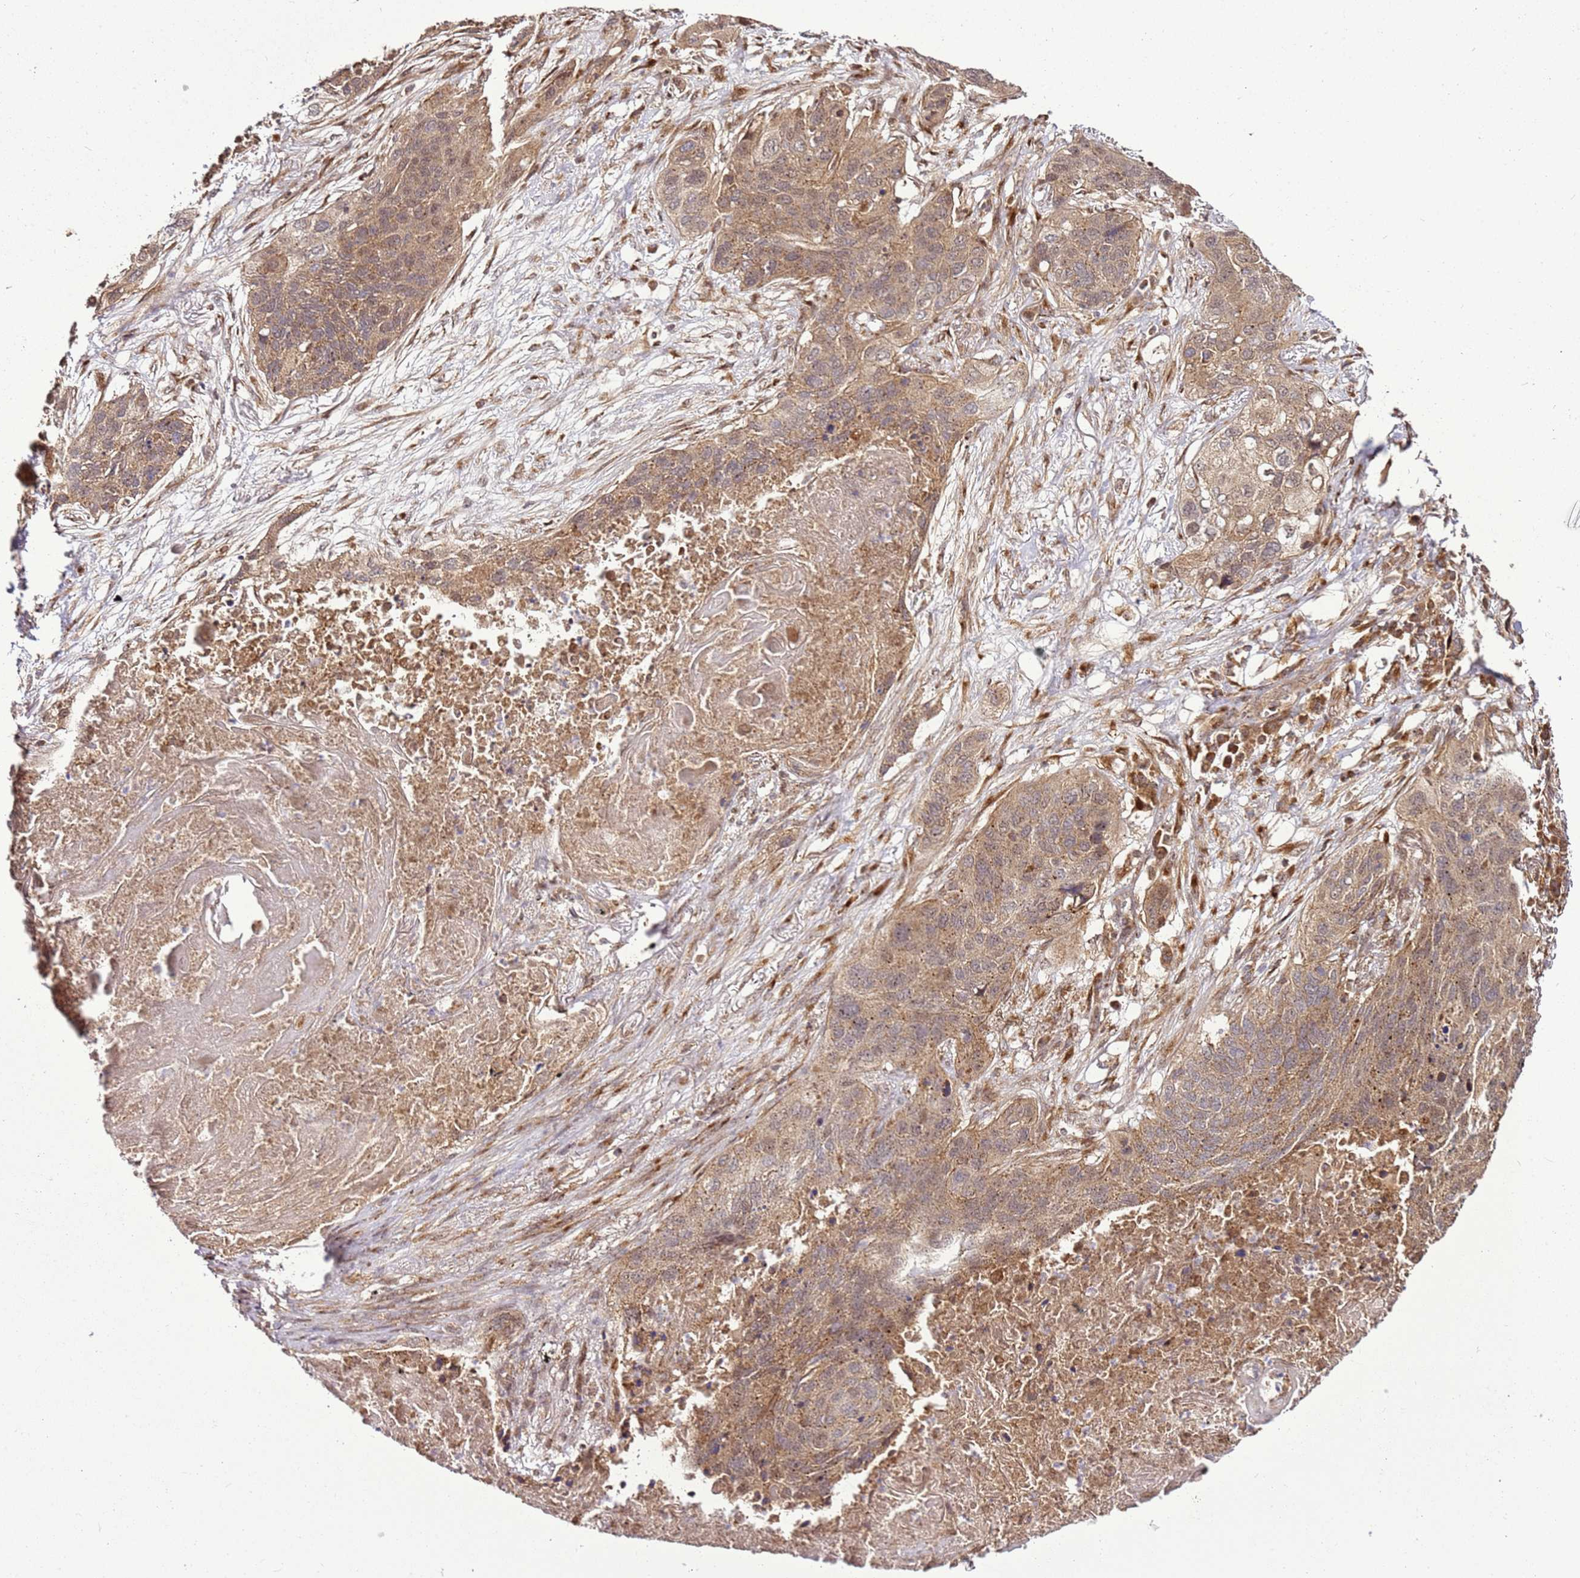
{"staining": {"intensity": "moderate", "quantity": ">75%", "location": "cytoplasmic/membranous"}, "tissue": "lung cancer", "cell_type": "Tumor cells", "image_type": "cancer", "snomed": [{"axis": "morphology", "description": "Squamous cell carcinoma, NOS"}, {"axis": "topography", "description": "Lung"}], "caption": "A photomicrograph showing moderate cytoplasmic/membranous expression in about >75% of tumor cells in lung squamous cell carcinoma, as visualized by brown immunohistochemical staining.", "gene": "RASA3", "patient": {"sex": "female", "age": 63}}